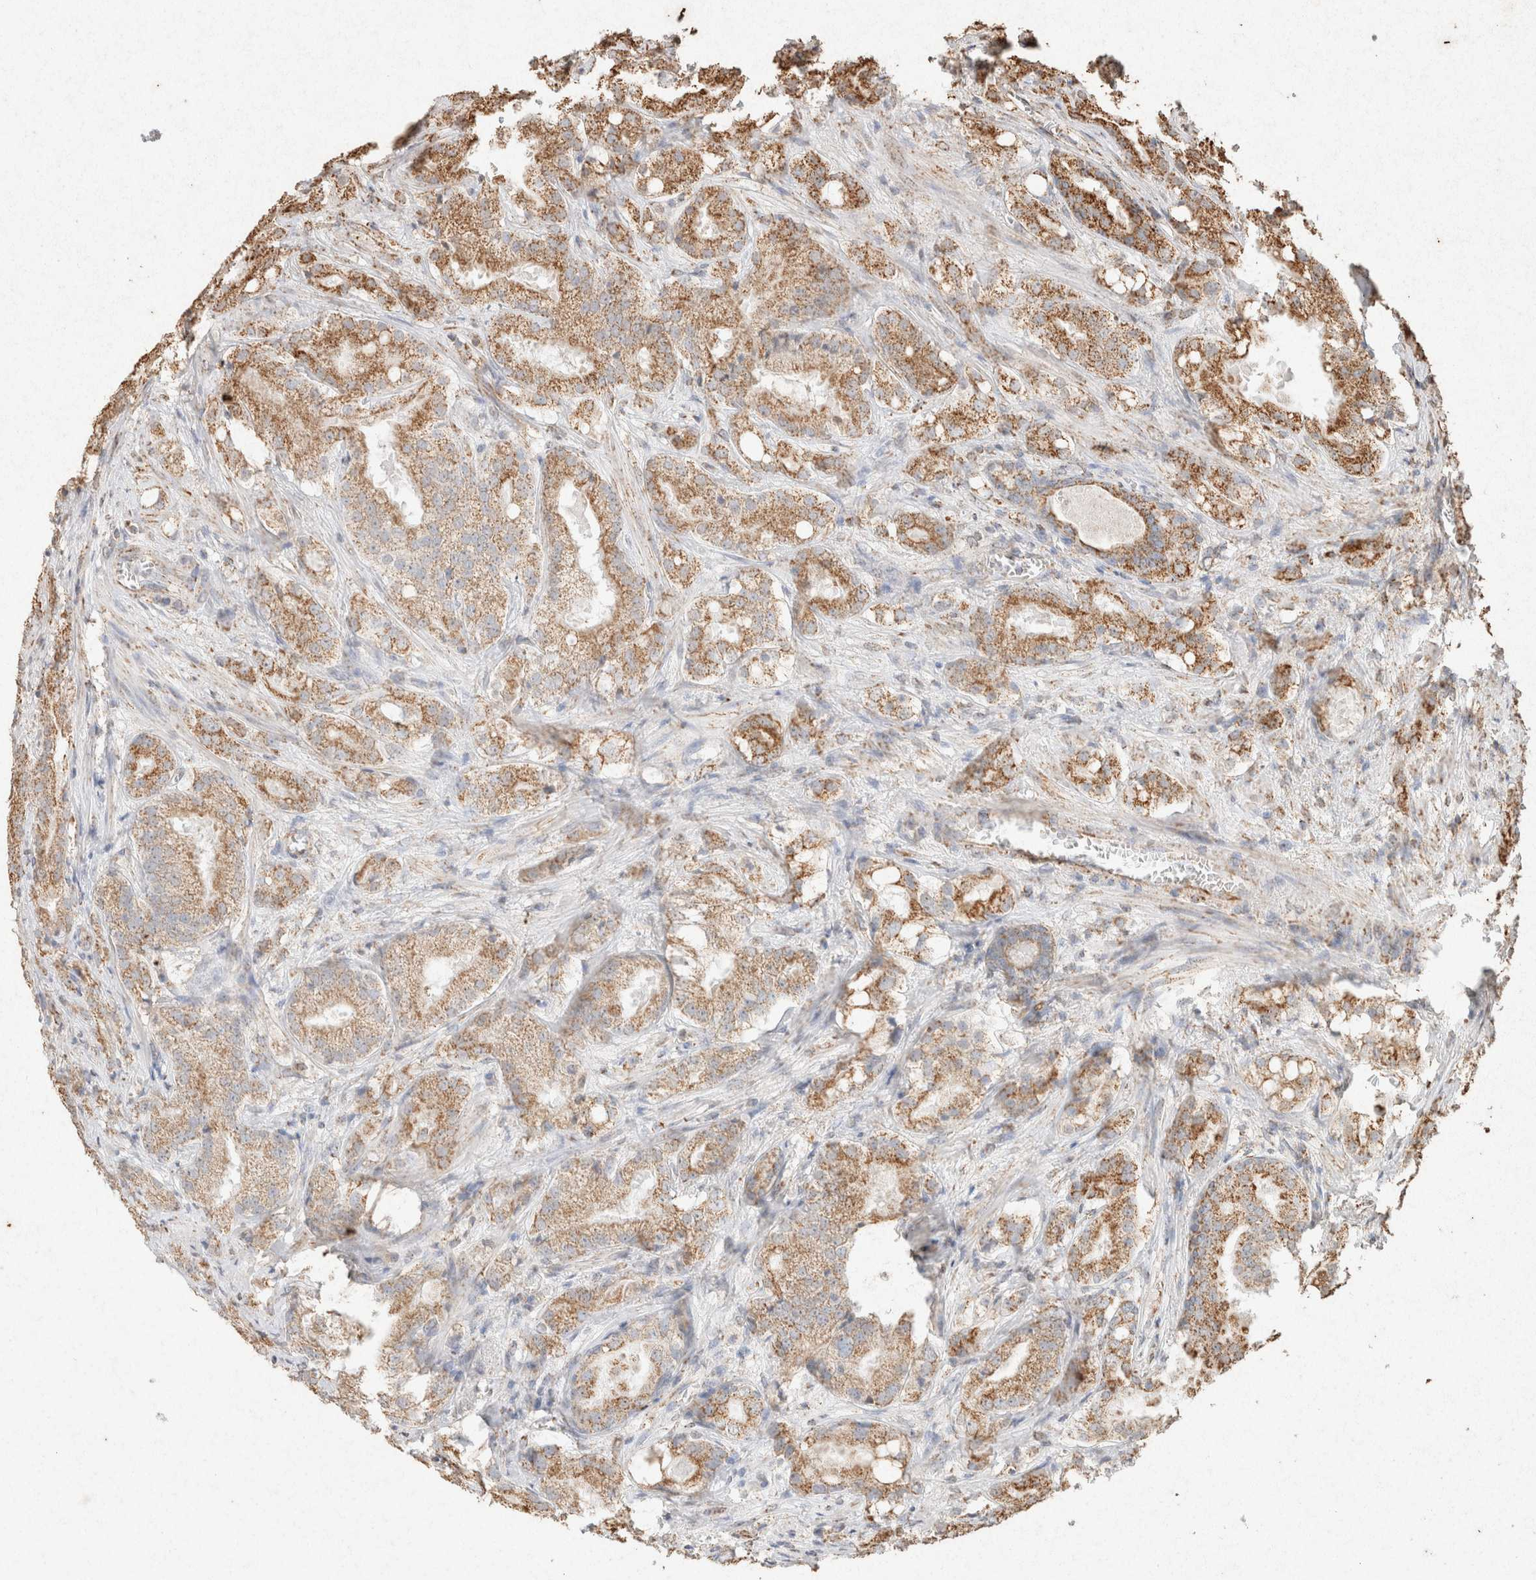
{"staining": {"intensity": "moderate", "quantity": ">75%", "location": "cytoplasmic/membranous"}, "tissue": "prostate cancer", "cell_type": "Tumor cells", "image_type": "cancer", "snomed": [{"axis": "morphology", "description": "Adenocarcinoma, High grade"}, {"axis": "topography", "description": "Prostate"}], "caption": "Adenocarcinoma (high-grade) (prostate) was stained to show a protein in brown. There is medium levels of moderate cytoplasmic/membranous expression in about >75% of tumor cells. The staining was performed using DAB, with brown indicating positive protein expression. Nuclei are stained blue with hematoxylin.", "gene": "SDC2", "patient": {"sex": "male", "age": 64}}